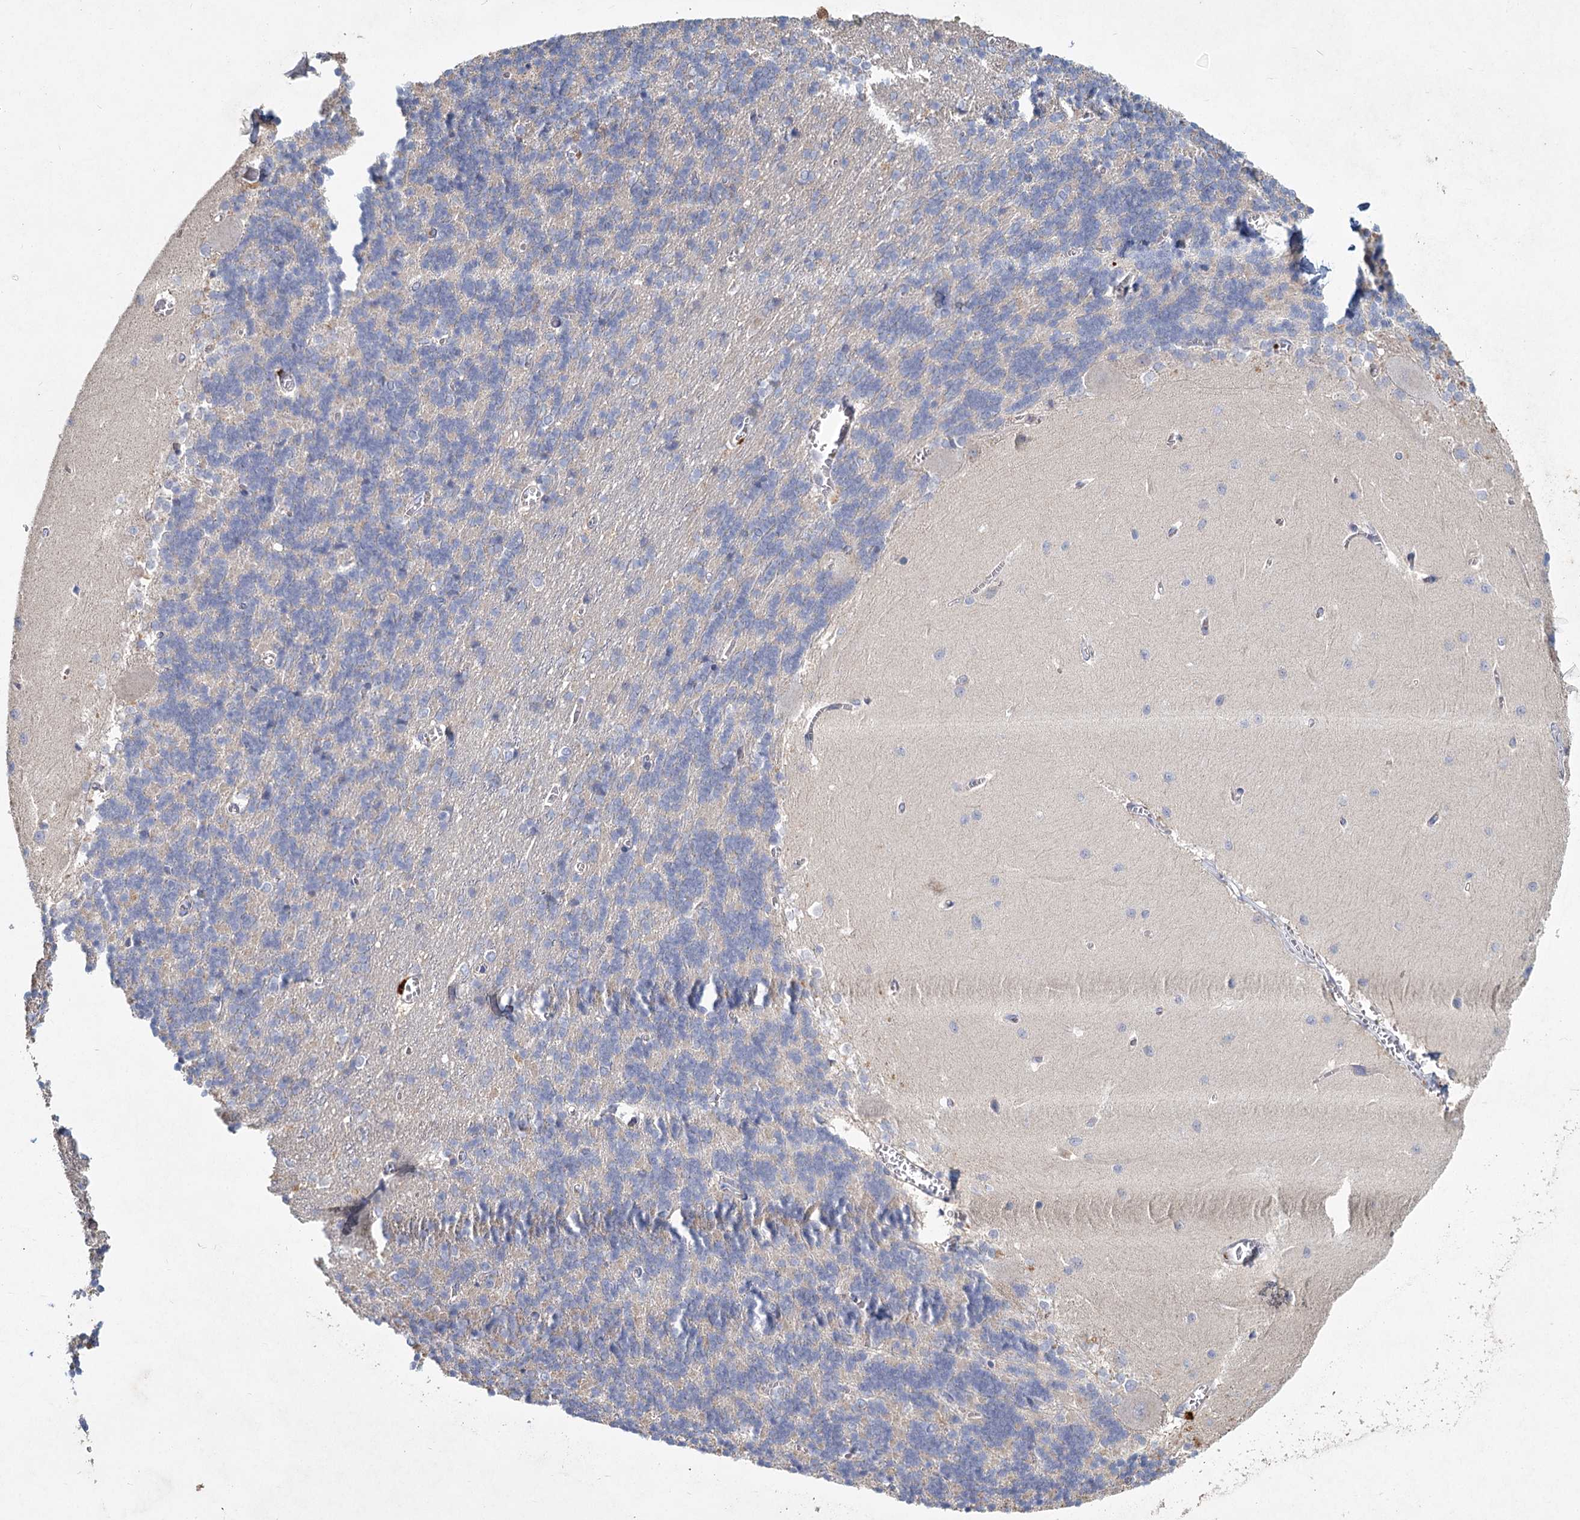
{"staining": {"intensity": "negative", "quantity": "none", "location": "none"}, "tissue": "cerebellum", "cell_type": "Cells in granular layer", "image_type": "normal", "snomed": [{"axis": "morphology", "description": "Normal tissue, NOS"}, {"axis": "topography", "description": "Cerebellum"}], "caption": "Cells in granular layer are negative for brown protein staining in unremarkable cerebellum. Brightfield microscopy of IHC stained with DAB (brown) and hematoxylin (blue), captured at high magnification.", "gene": "HES2", "patient": {"sex": "male", "age": 37}}